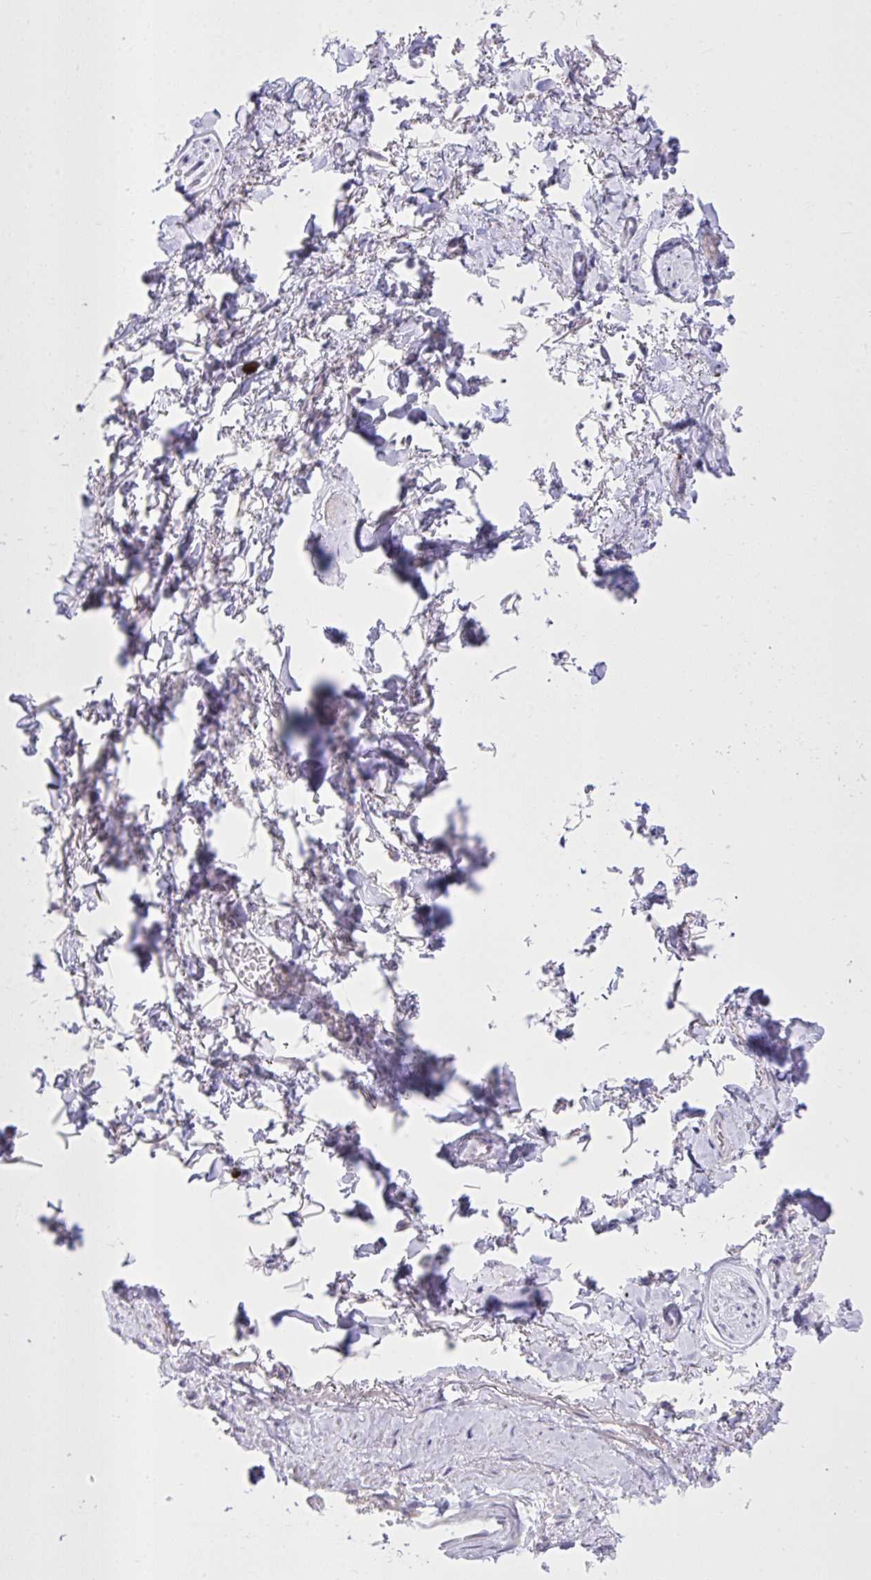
{"staining": {"intensity": "negative", "quantity": "none", "location": "none"}, "tissue": "adipose tissue", "cell_type": "Adipocytes", "image_type": "normal", "snomed": [{"axis": "morphology", "description": "Normal tissue, NOS"}, {"axis": "topography", "description": "Vulva"}, {"axis": "topography", "description": "Peripheral nerve tissue"}], "caption": "Immunohistochemistry (IHC) micrograph of benign adipose tissue stained for a protein (brown), which demonstrates no positivity in adipocytes. The staining is performed using DAB brown chromogen with nuclei counter-stained in using hematoxylin.", "gene": "SPAG1", "patient": {"sex": "female", "age": 66}}